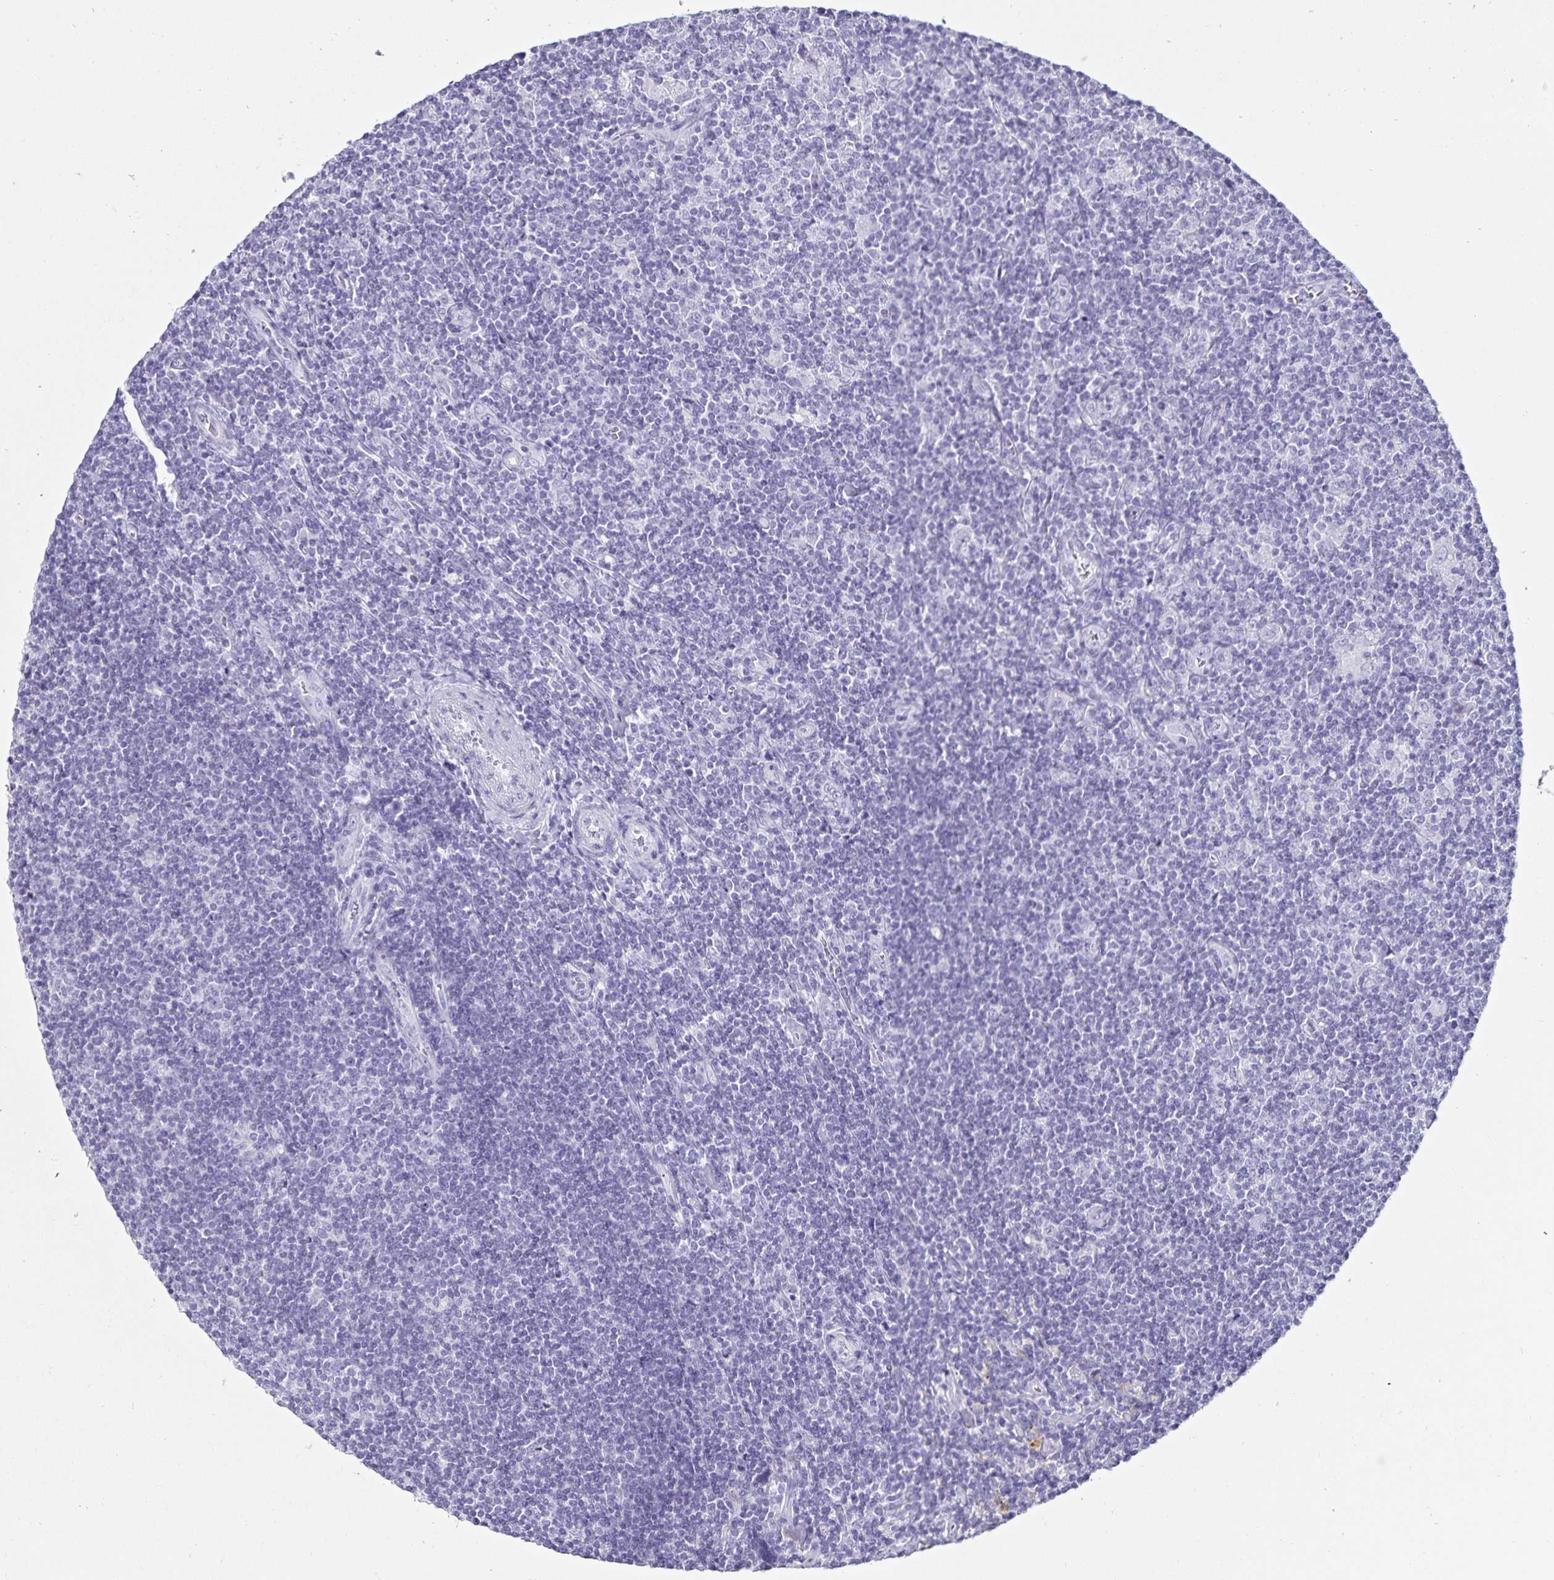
{"staining": {"intensity": "negative", "quantity": "none", "location": "none"}, "tissue": "lymphoma", "cell_type": "Tumor cells", "image_type": "cancer", "snomed": [{"axis": "morphology", "description": "Hodgkin's disease, NOS"}, {"axis": "topography", "description": "Lymph node"}], "caption": "Lymphoma was stained to show a protein in brown. There is no significant expression in tumor cells. (DAB IHC visualized using brightfield microscopy, high magnification).", "gene": "DEFA6", "patient": {"sex": "male", "age": 40}}